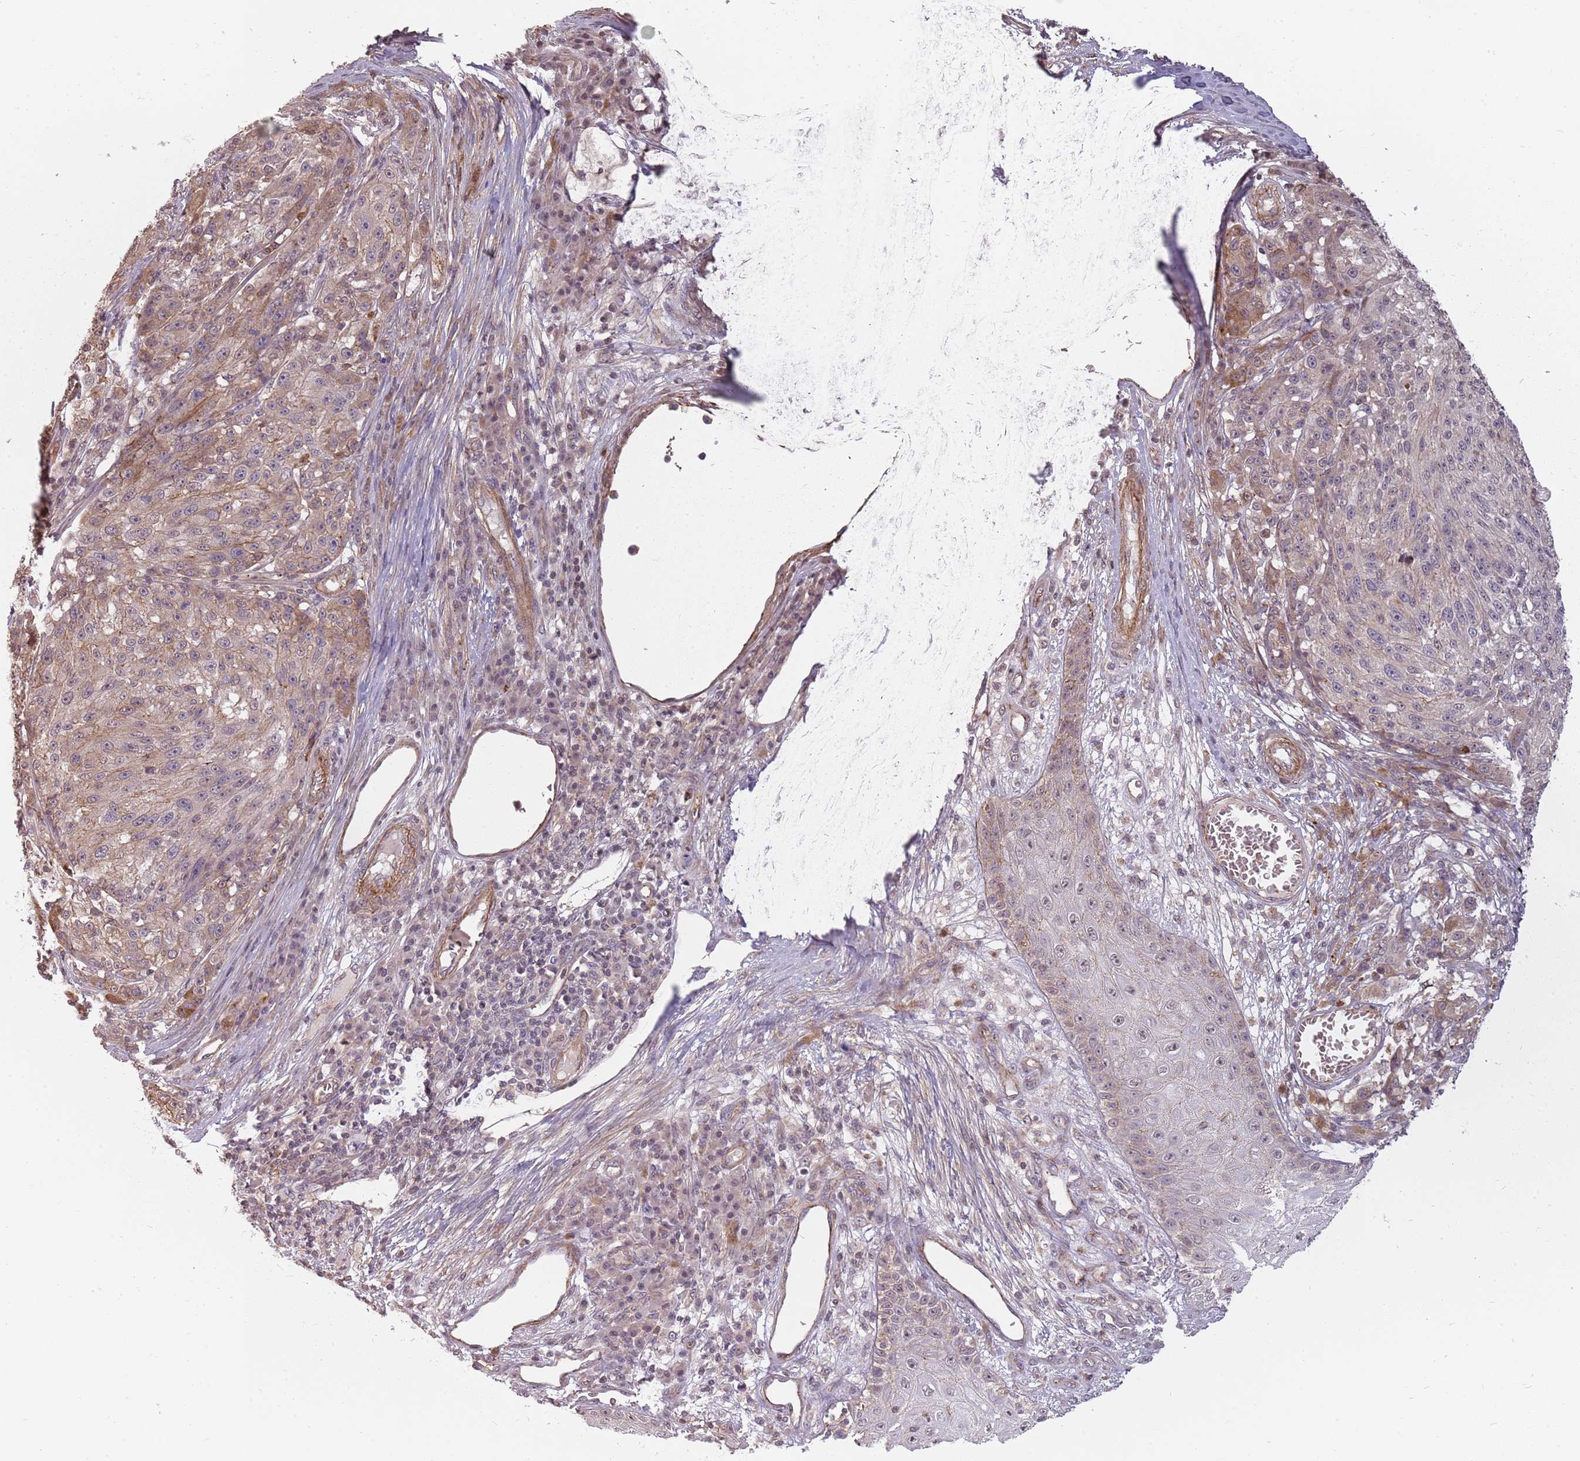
{"staining": {"intensity": "moderate", "quantity": "<25%", "location": "cytoplasmic/membranous"}, "tissue": "melanoma", "cell_type": "Tumor cells", "image_type": "cancer", "snomed": [{"axis": "morphology", "description": "Malignant melanoma, NOS"}, {"axis": "topography", "description": "Skin"}], "caption": "Immunohistochemistry (IHC) (DAB) staining of malignant melanoma shows moderate cytoplasmic/membranous protein positivity in about <25% of tumor cells.", "gene": "PPP1R14C", "patient": {"sex": "male", "age": 53}}